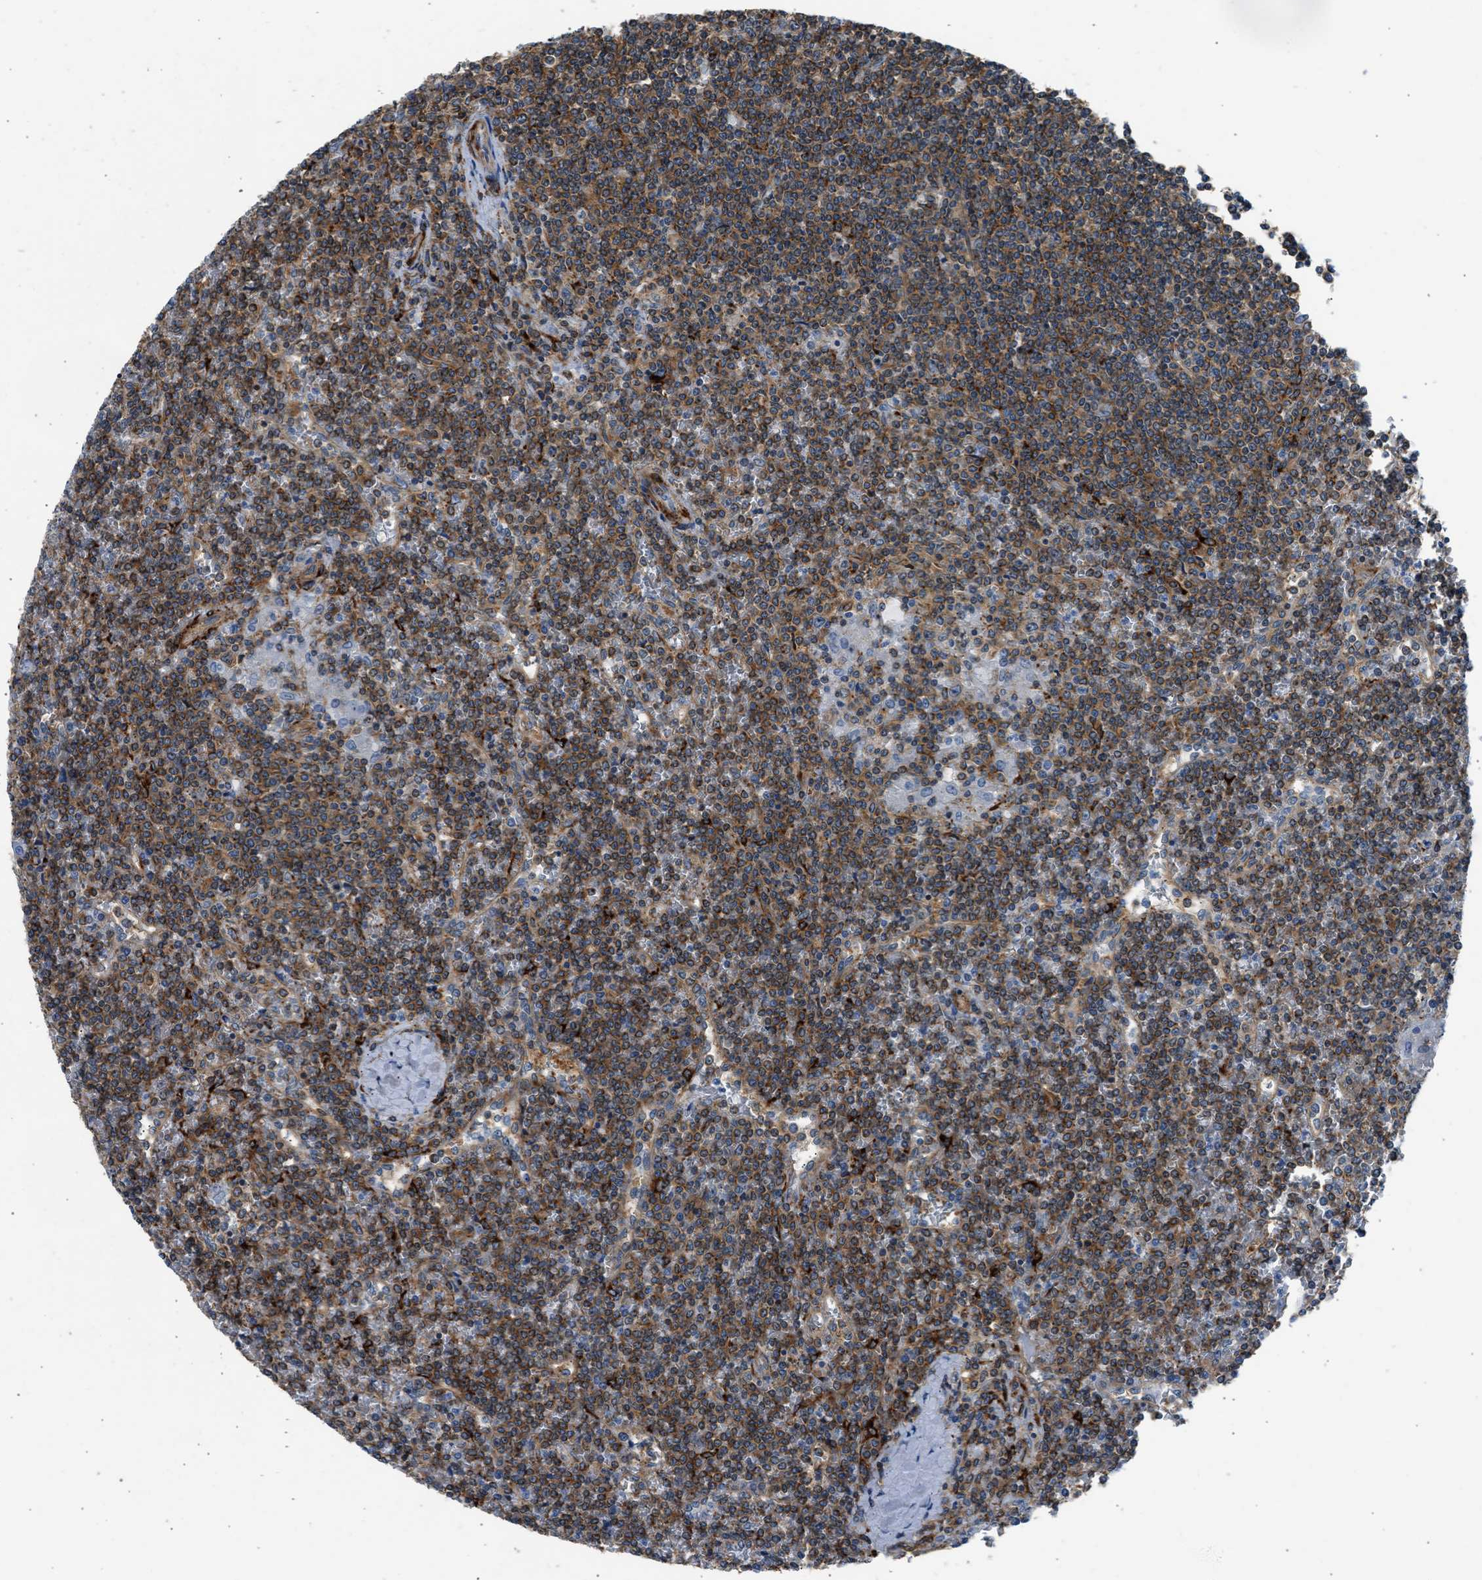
{"staining": {"intensity": "moderate", "quantity": "25%-75%", "location": "cytoplasmic/membranous"}, "tissue": "lymphoma", "cell_type": "Tumor cells", "image_type": "cancer", "snomed": [{"axis": "morphology", "description": "Malignant lymphoma, non-Hodgkin's type, Low grade"}, {"axis": "topography", "description": "Spleen"}], "caption": "The image exhibits staining of low-grade malignant lymphoma, non-Hodgkin's type, revealing moderate cytoplasmic/membranous protein staining (brown color) within tumor cells. The protein of interest is shown in brown color, while the nuclei are stained blue.", "gene": "SEPTIN2", "patient": {"sex": "female", "age": 19}}